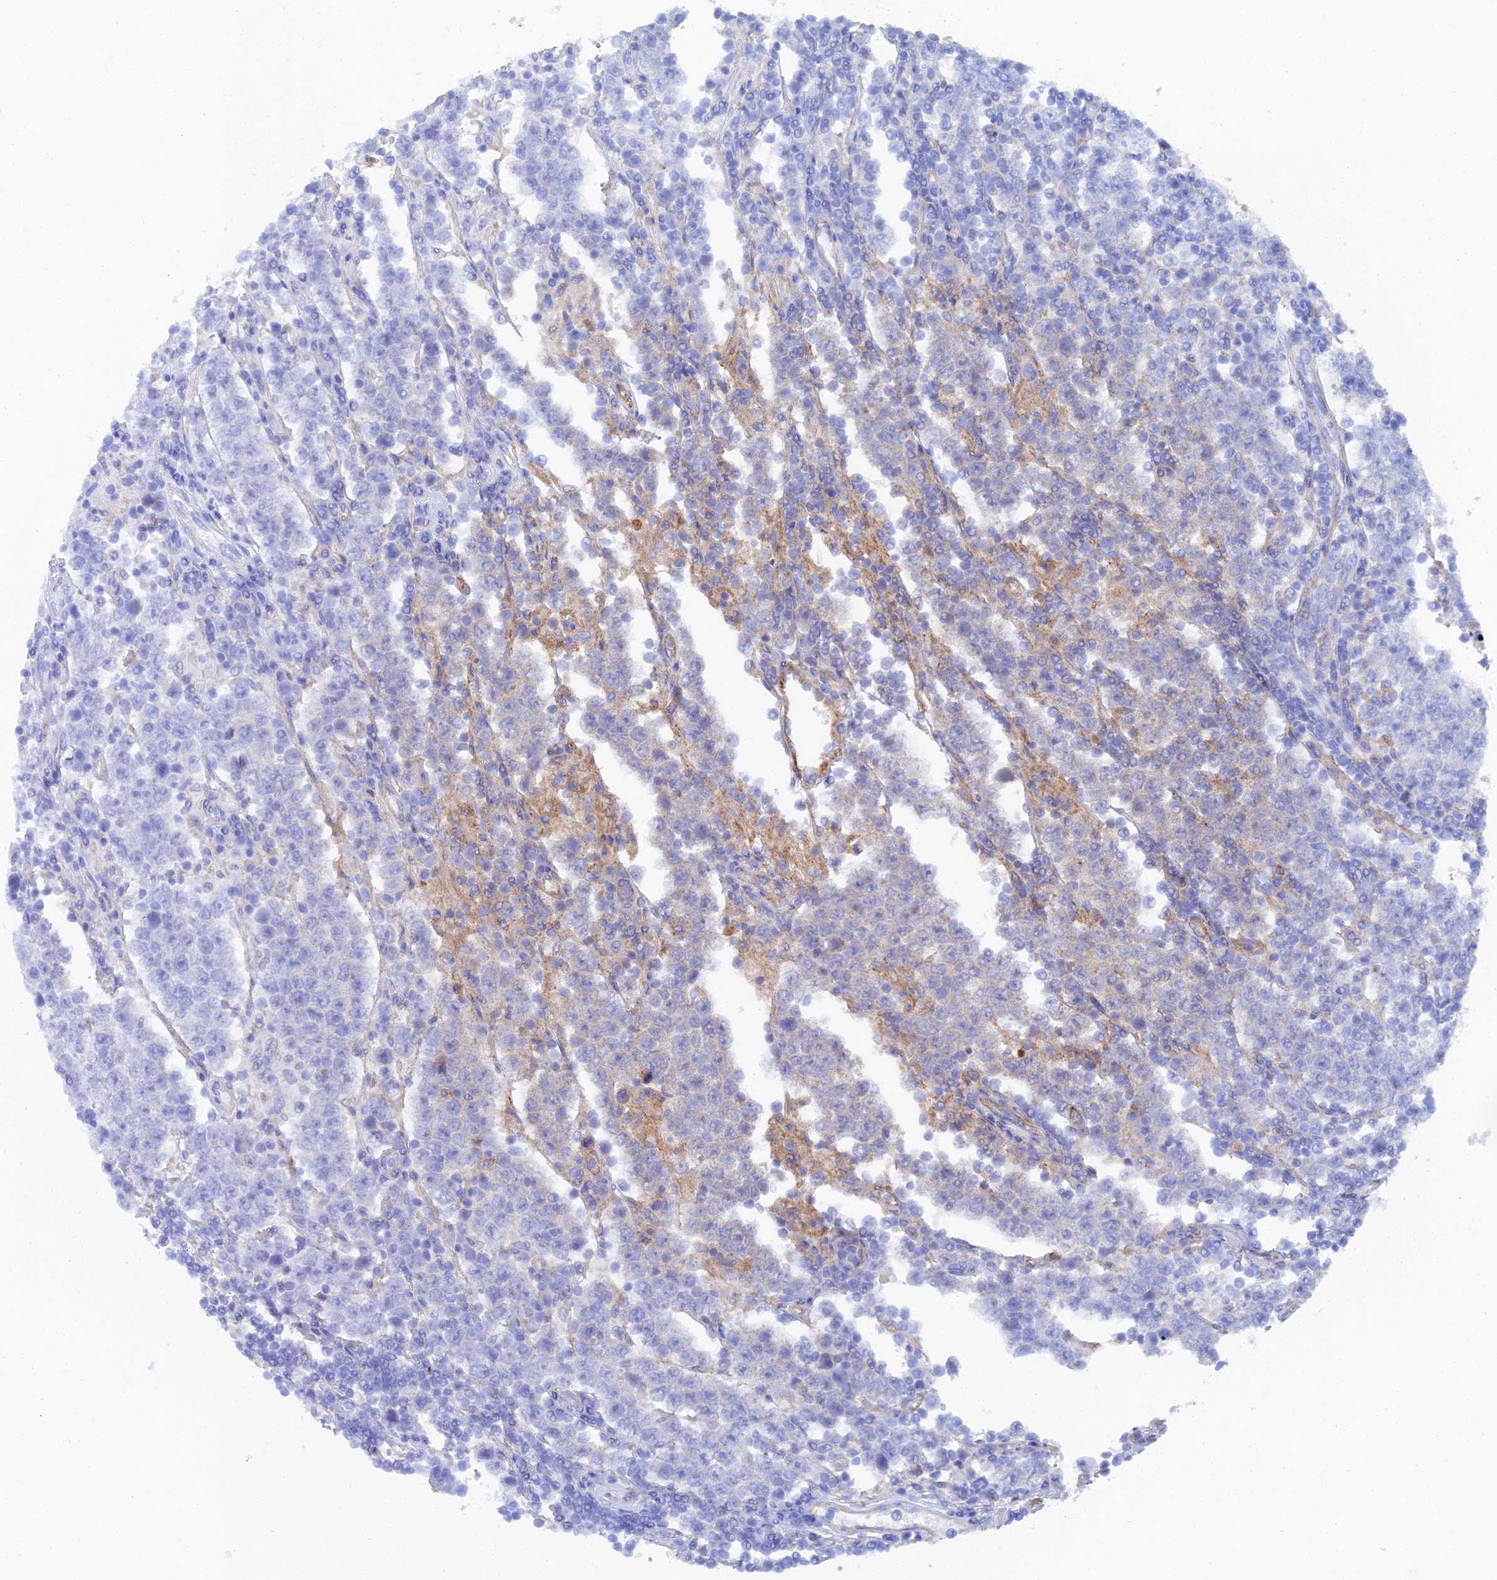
{"staining": {"intensity": "negative", "quantity": "none", "location": "none"}, "tissue": "testis cancer", "cell_type": "Tumor cells", "image_type": "cancer", "snomed": [{"axis": "morphology", "description": "Normal tissue, NOS"}, {"axis": "morphology", "description": "Urothelial carcinoma, High grade"}, {"axis": "morphology", "description": "Seminoma, NOS"}, {"axis": "morphology", "description": "Carcinoma, Embryonal, NOS"}, {"axis": "topography", "description": "Urinary bladder"}, {"axis": "topography", "description": "Testis"}], "caption": "Immunohistochemical staining of human testis cancer (seminoma) exhibits no significant positivity in tumor cells.", "gene": "TRIM43B", "patient": {"sex": "male", "age": 41}}